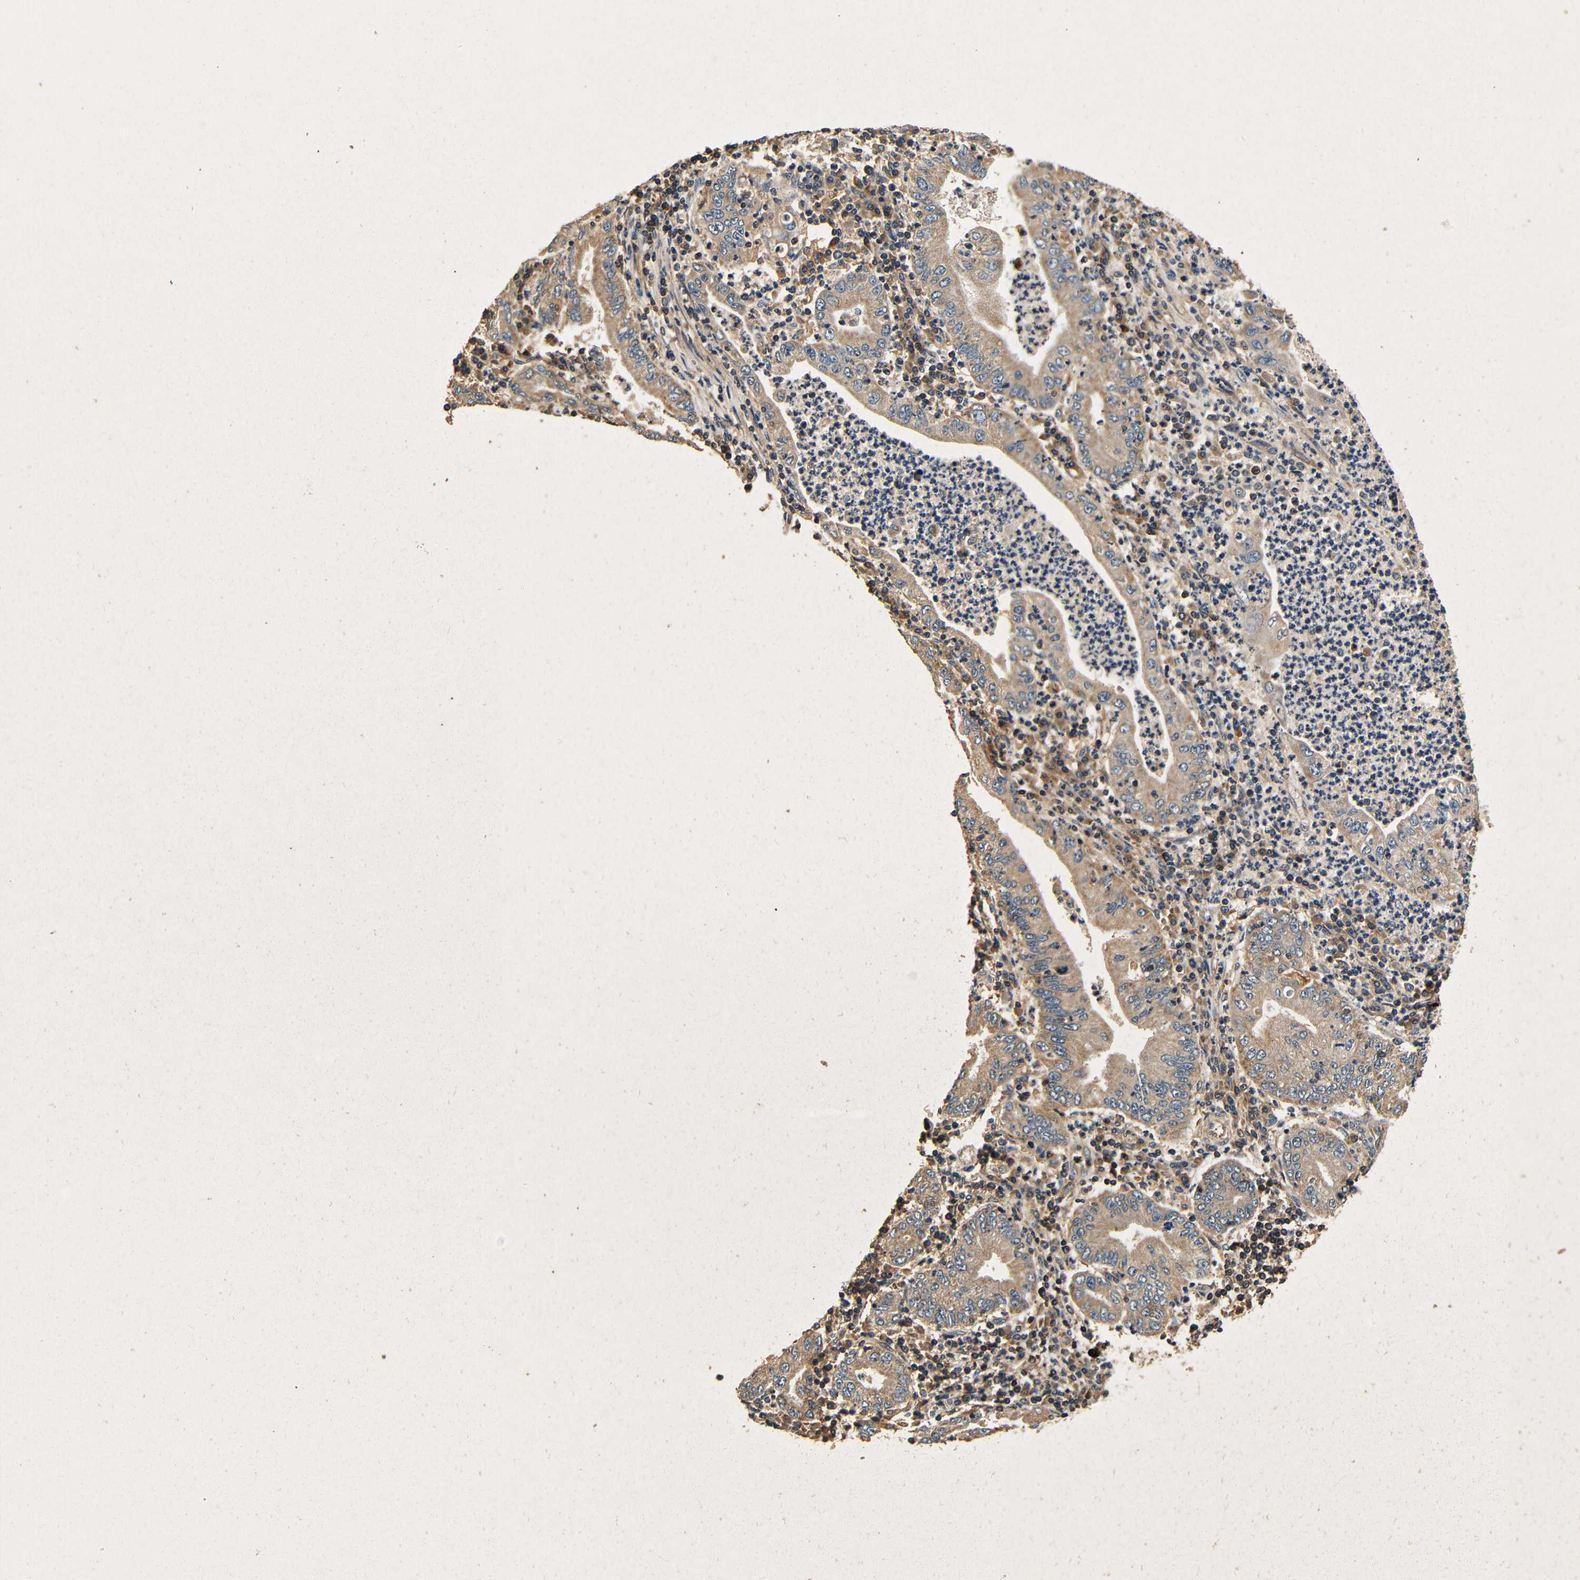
{"staining": {"intensity": "moderate", "quantity": ">75%", "location": "cytoplasmic/membranous"}, "tissue": "stomach cancer", "cell_type": "Tumor cells", "image_type": "cancer", "snomed": [{"axis": "morphology", "description": "Normal tissue, NOS"}, {"axis": "morphology", "description": "Adenocarcinoma, NOS"}, {"axis": "topography", "description": "Esophagus"}, {"axis": "topography", "description": "Stomach, upper"}, {"axis": "topography", "description": "Peripheral nerve tissue"}], "caption": "Moderate cytoplasmic/membranous protein positivity is seen in about >75% of tumor cells in stomach cancer (adenocarcinoma).", "gene": "MTX1", "patient": {"sex": "male", "age": 62}}